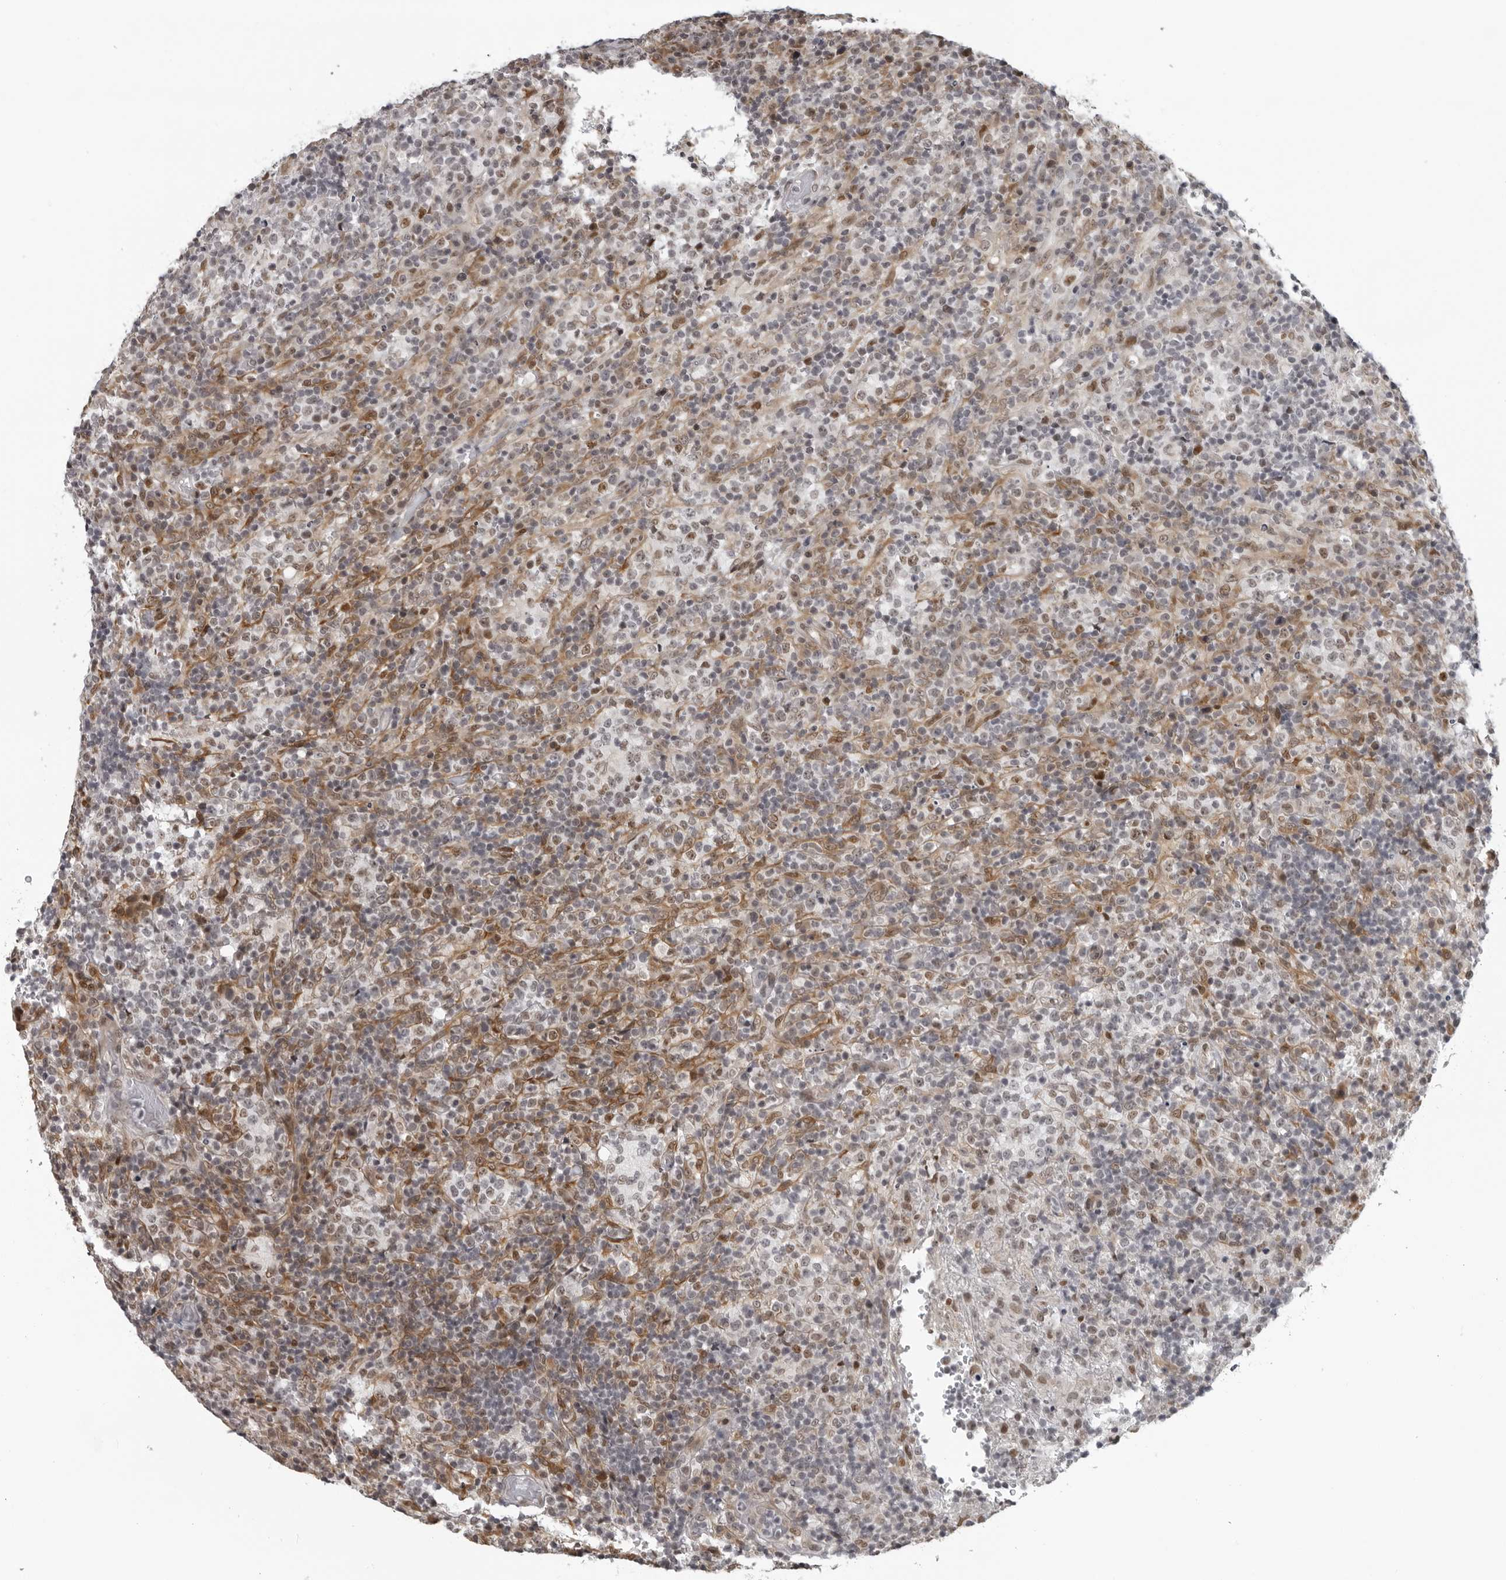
{"staining": {"intensity": "weak", "quantity": "25%-75%", "location": "nuclear"}, "tissue": "lymphoma", "cell_type": "Tumor cells", "image_type": "cancer", "snomed": [{"axis": "morphology", "description": "Malignant lymphoma, non-Hodgkin's type, High grade"}, {"axis": "topography", "description": "Lymph node"}], "caption": "Immunohistochemistry (IHC) staining of high-grade malignant lymphoma, non-Hodgkin's type, which shows low levels of weak nuclear expression in approximately 25%-75% of tumor cells indicating weak nuclear protein staining. The staining was performed using DAB (brown) for protein detection and nuclei were counterstained in hematoxylin (blue).", "gene": "MAF", "patient": {"sex": "female", "age": 76}}